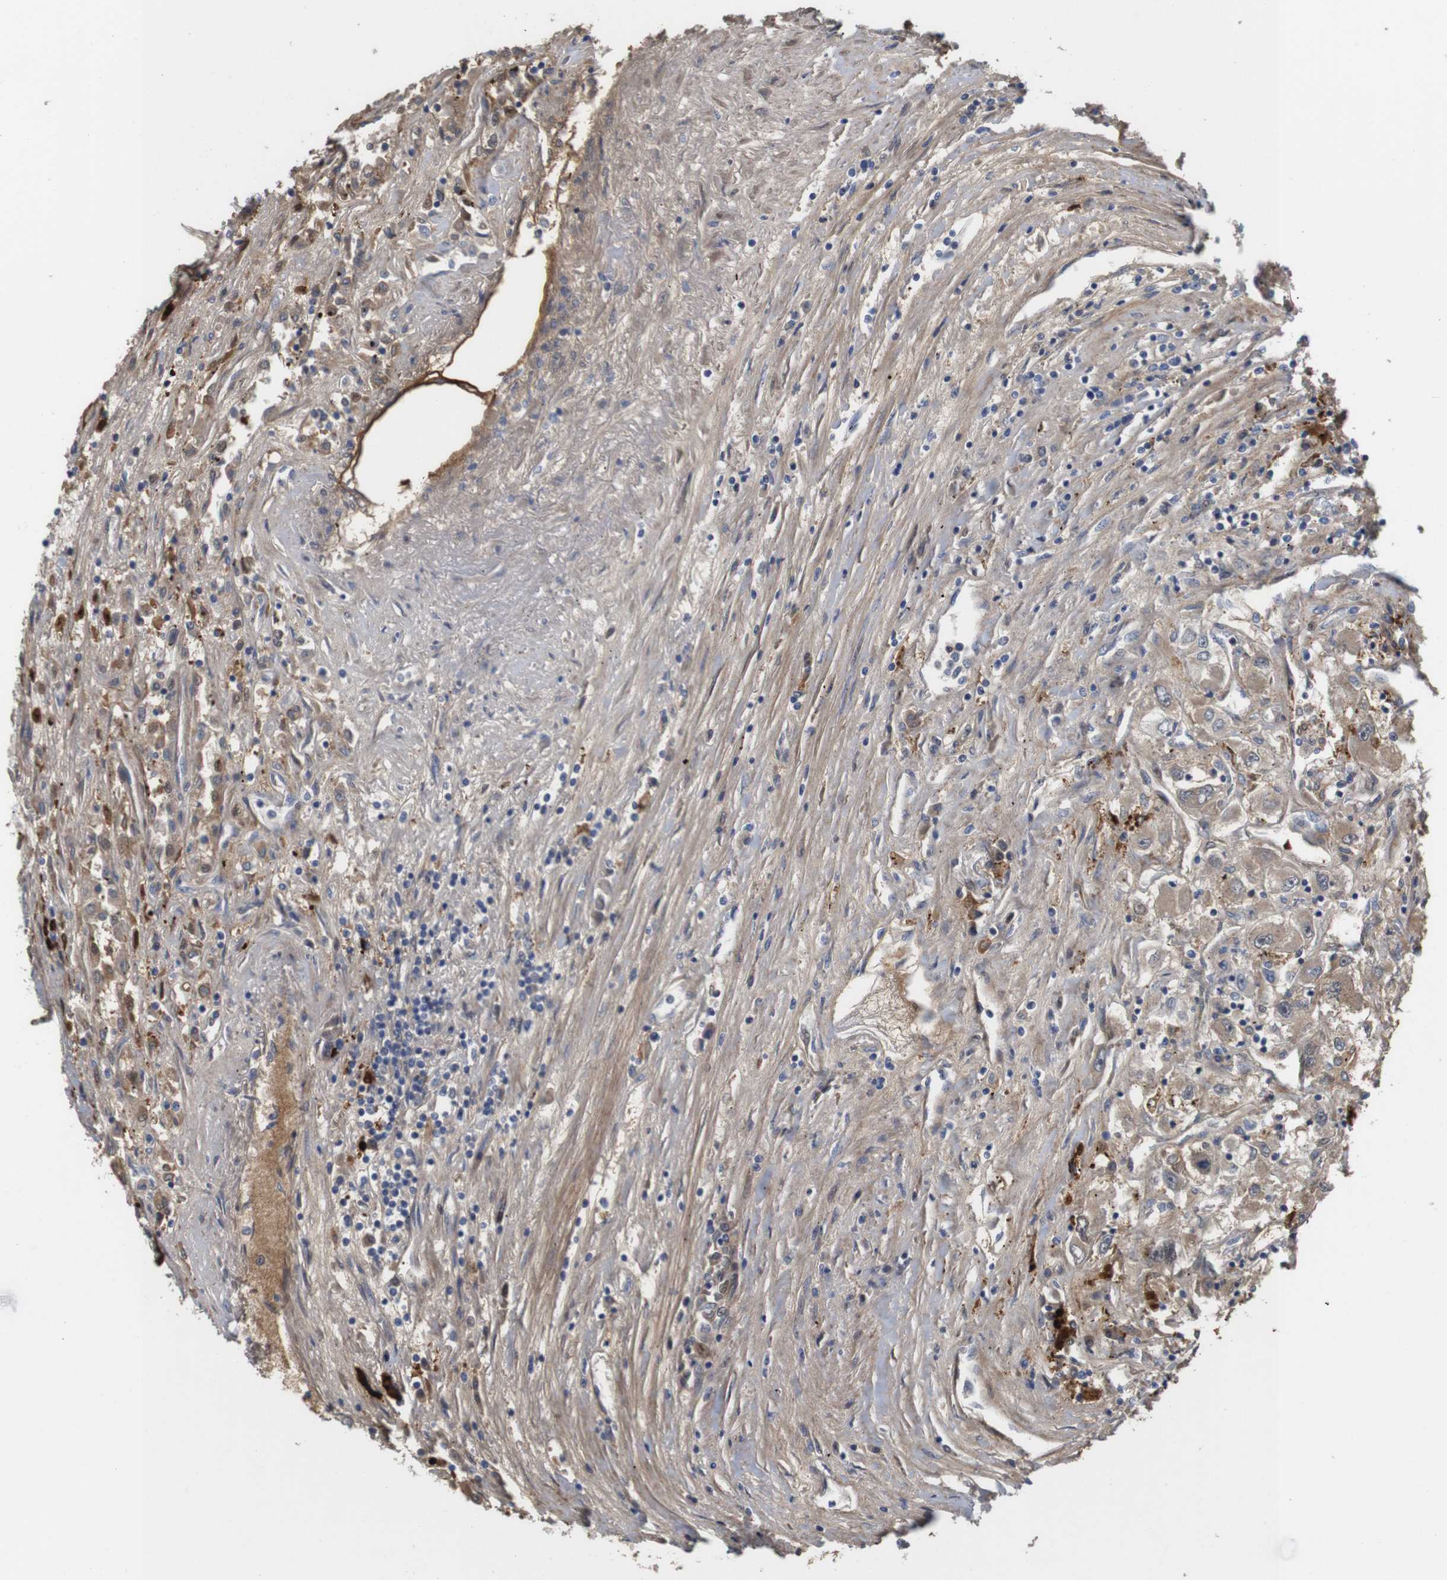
{"staining": {"intensity": "weak", "quantity": ">75%", "location": "cytoplasmic/membranous"}, "tissue": "renal cancer", "cell_type": "Tumor cells", "image_type": "cancer", "snomed": [{"axis": "morphology", "description": "Adenocarcinoma, NOS"}, {"axis": "topography", "description": "Kidney"}], "caption": "Immunohistochemistry (IHC) photomicrograph of neoplastic tissue: renal cancer stained using immunohistochemistry shows low levels of weak protein expression localized specifically in the cytoplasmic/membranous of tumor cells, appearing as a cytoplasmic/membranous brown color.", "gene": "SPRY3", "patient": {"sex": "female", "age": 52}}